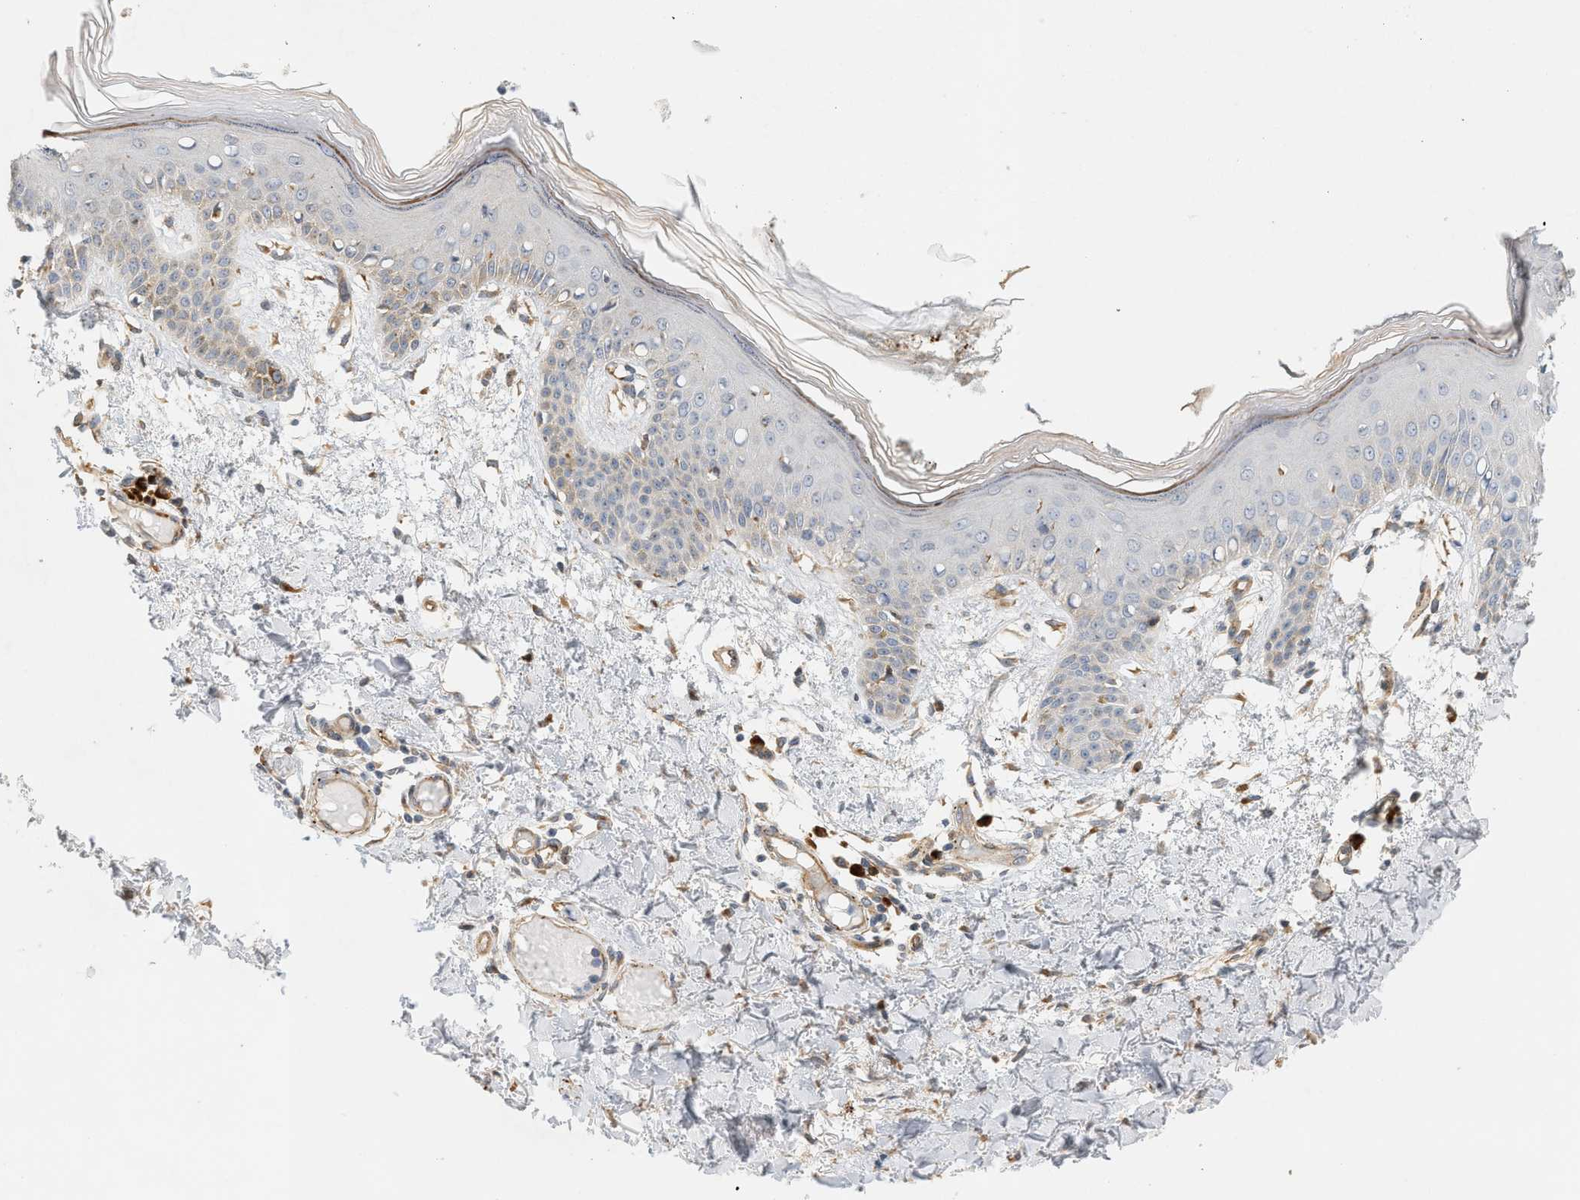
{"staining": {"intensity": "moderate", "quantity": ">75%", "location": "cytoplasmic/membranous"}, "tissue": "skin", "cell_type": "Fibroblasts", "image_type": "normal", "snomed": [{"axis": "morphology", "description": "Normal tissue, NOS"}, {"axis": "topography", "description": "Skin"}], "caption": "The image exhibits immunohistochemical staining of unremarkable skin. There is moderate cytoplasmic/membranous expression is seen in approximately >75% of fibroblasts. Using DAB (brown) and hematoxylin (blue) stains, captured at high magnification using brightfield microscopy.", "gene": "SVOP", "patient": {"sex": "male", "age": 53}}